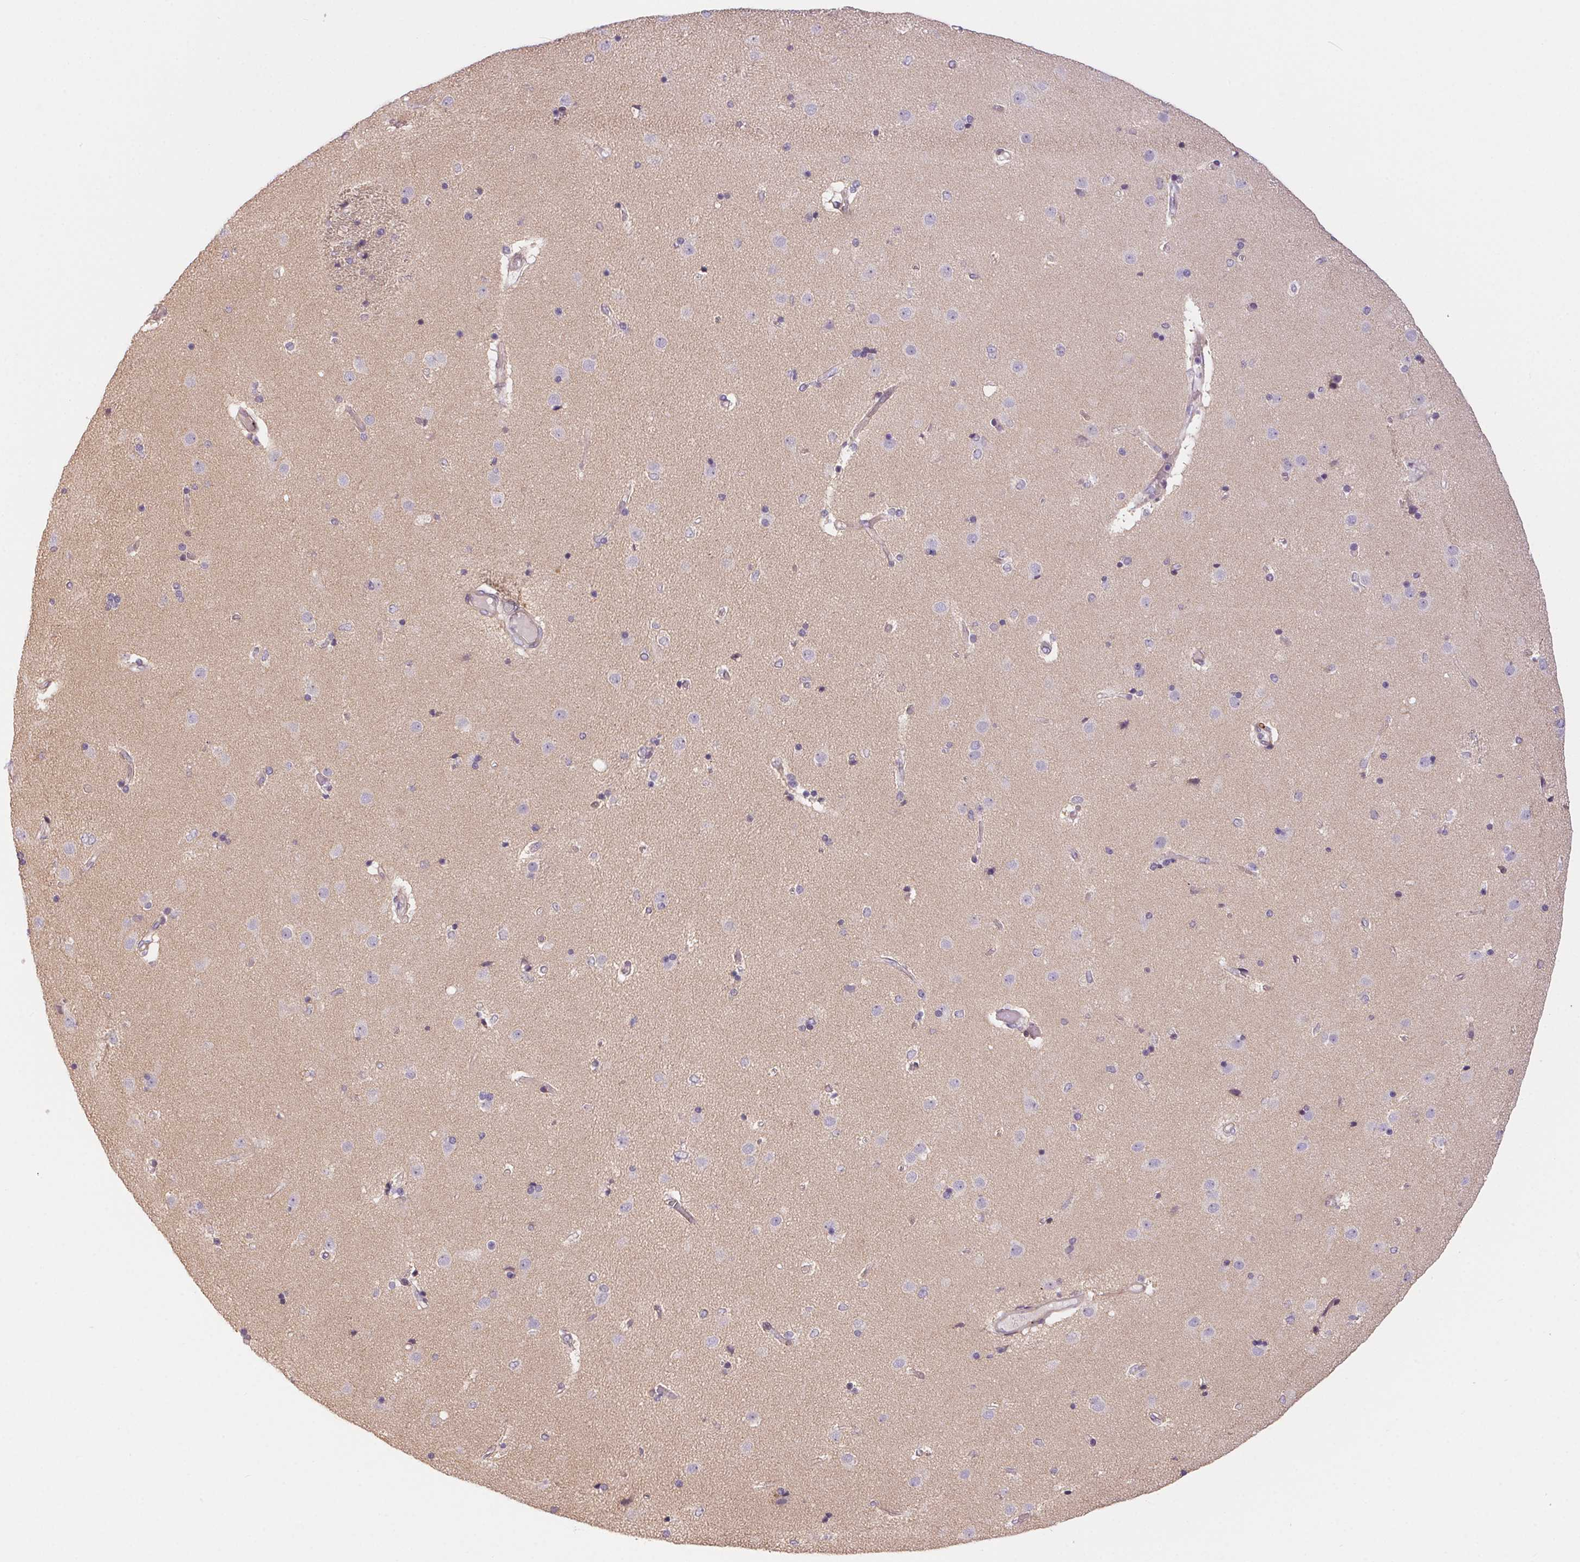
{"staining": {"intensity": "negative", "quantity": "none", "location": "none"}, "tissue": "caudate", "cell_type": "Glial cells", "image_type": "normal", "snomed": [{"axis": "morphology", "description": "Normal tissue, NOS"}, {"axis": "topography", "description": "Lateral ventricle wall"}], "caption": "Glial cells show no significant protein staining in normal caudate. Brightfield microscopy of IHC stained with DAB (brown) and hematoxylin (blue), captured at high magnification.", "gene": "UNC13B", "patient": {"sex": "female", "age": 71}}